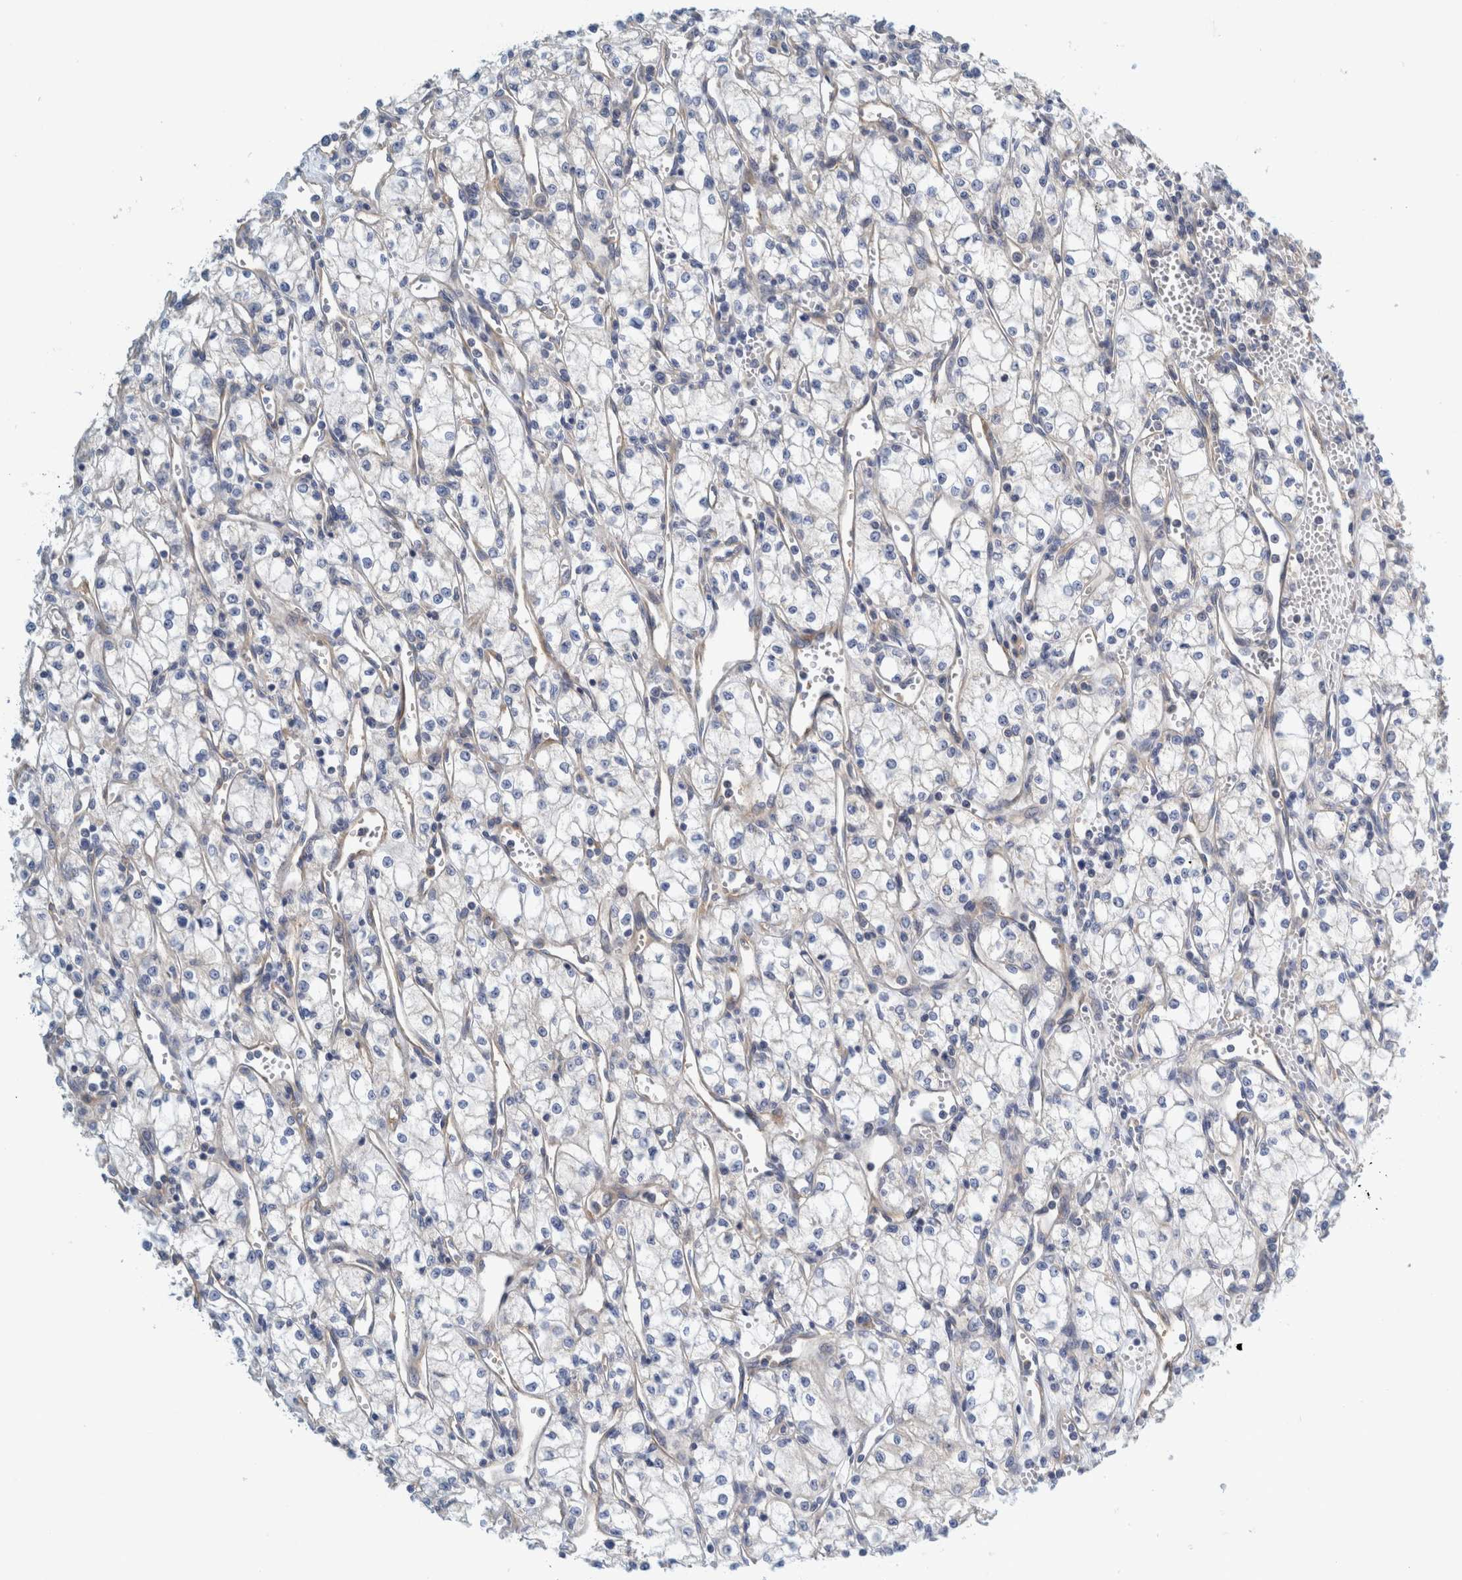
{"staining": {"intensity": "negative", "quantity": "none", "location": "none"}, "tissue": "renal cancer", "cell_type": "Tumor cells", "image_type": "cancer", "snomed": [{"axis": "morphology", "description": "Adenocarcinoma, NOS"}, {"axis": "topography", "description": "Kidney"}], "caption": "This is an immunohistochemistry photomicrograph of human adenocarcinoma (renal). There is no expression in tumor cells.", "gene": "ZNF324B", "patient": {"sex": "male", "age": 59}}